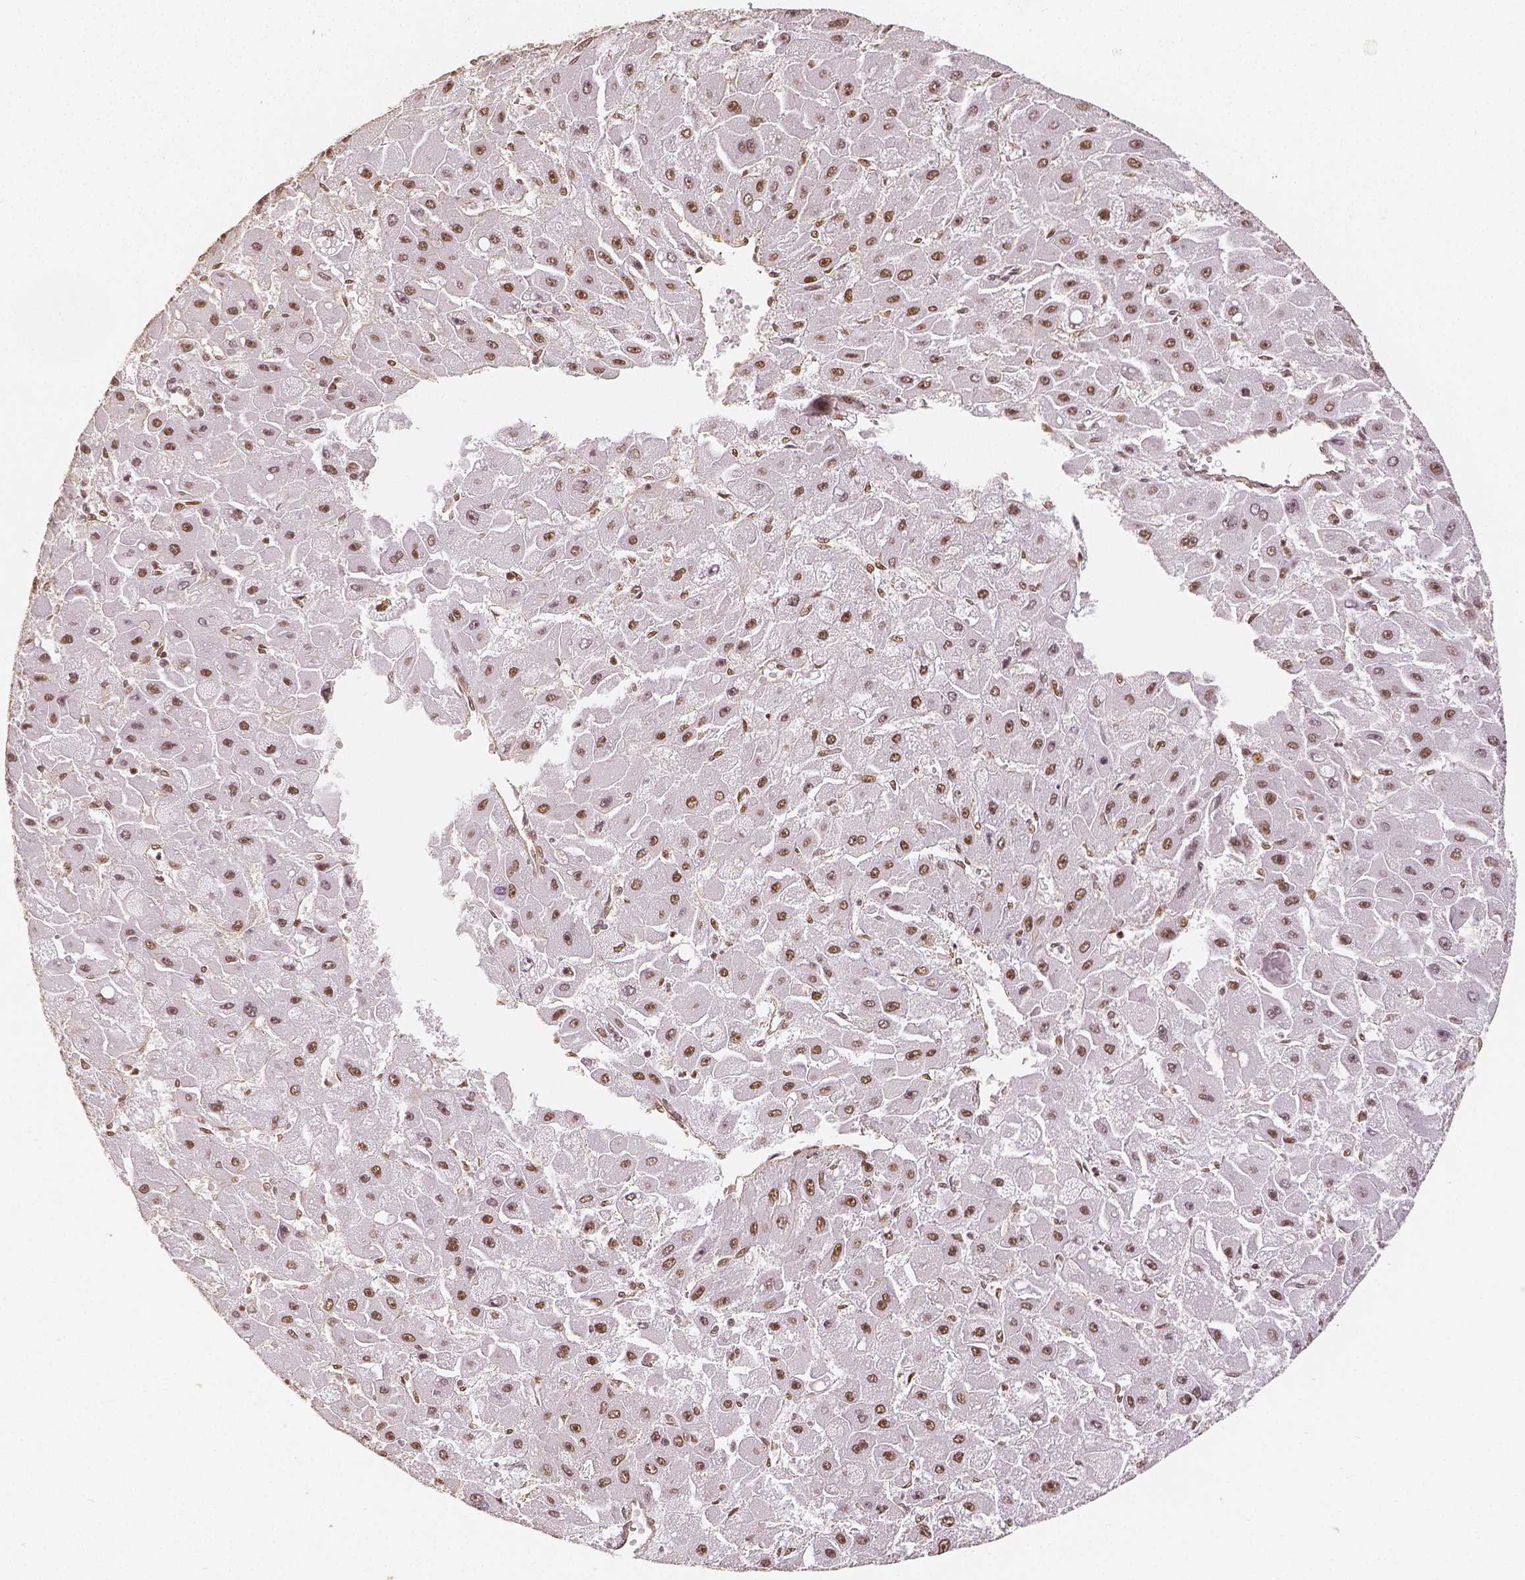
{"staining": {"intensity": "moderate", "quantity": ">75%", "location": "nuclear"}, "tissue": "liver cancer", "cell_type": "Tumor cells", "image_type": "cancer", "snomed": [{"axis": "morphology", "description": "Carcinoma, Hepatocellular, NOS"}, {"axis": "topography", "description": "Liver"}], "caption": "Moderate nuclear staining is appreciated in approximately >75% of tumor cells in liver cancer.", "gene": "HDAC1", "patient": {"sex": "female", "age": 25}}